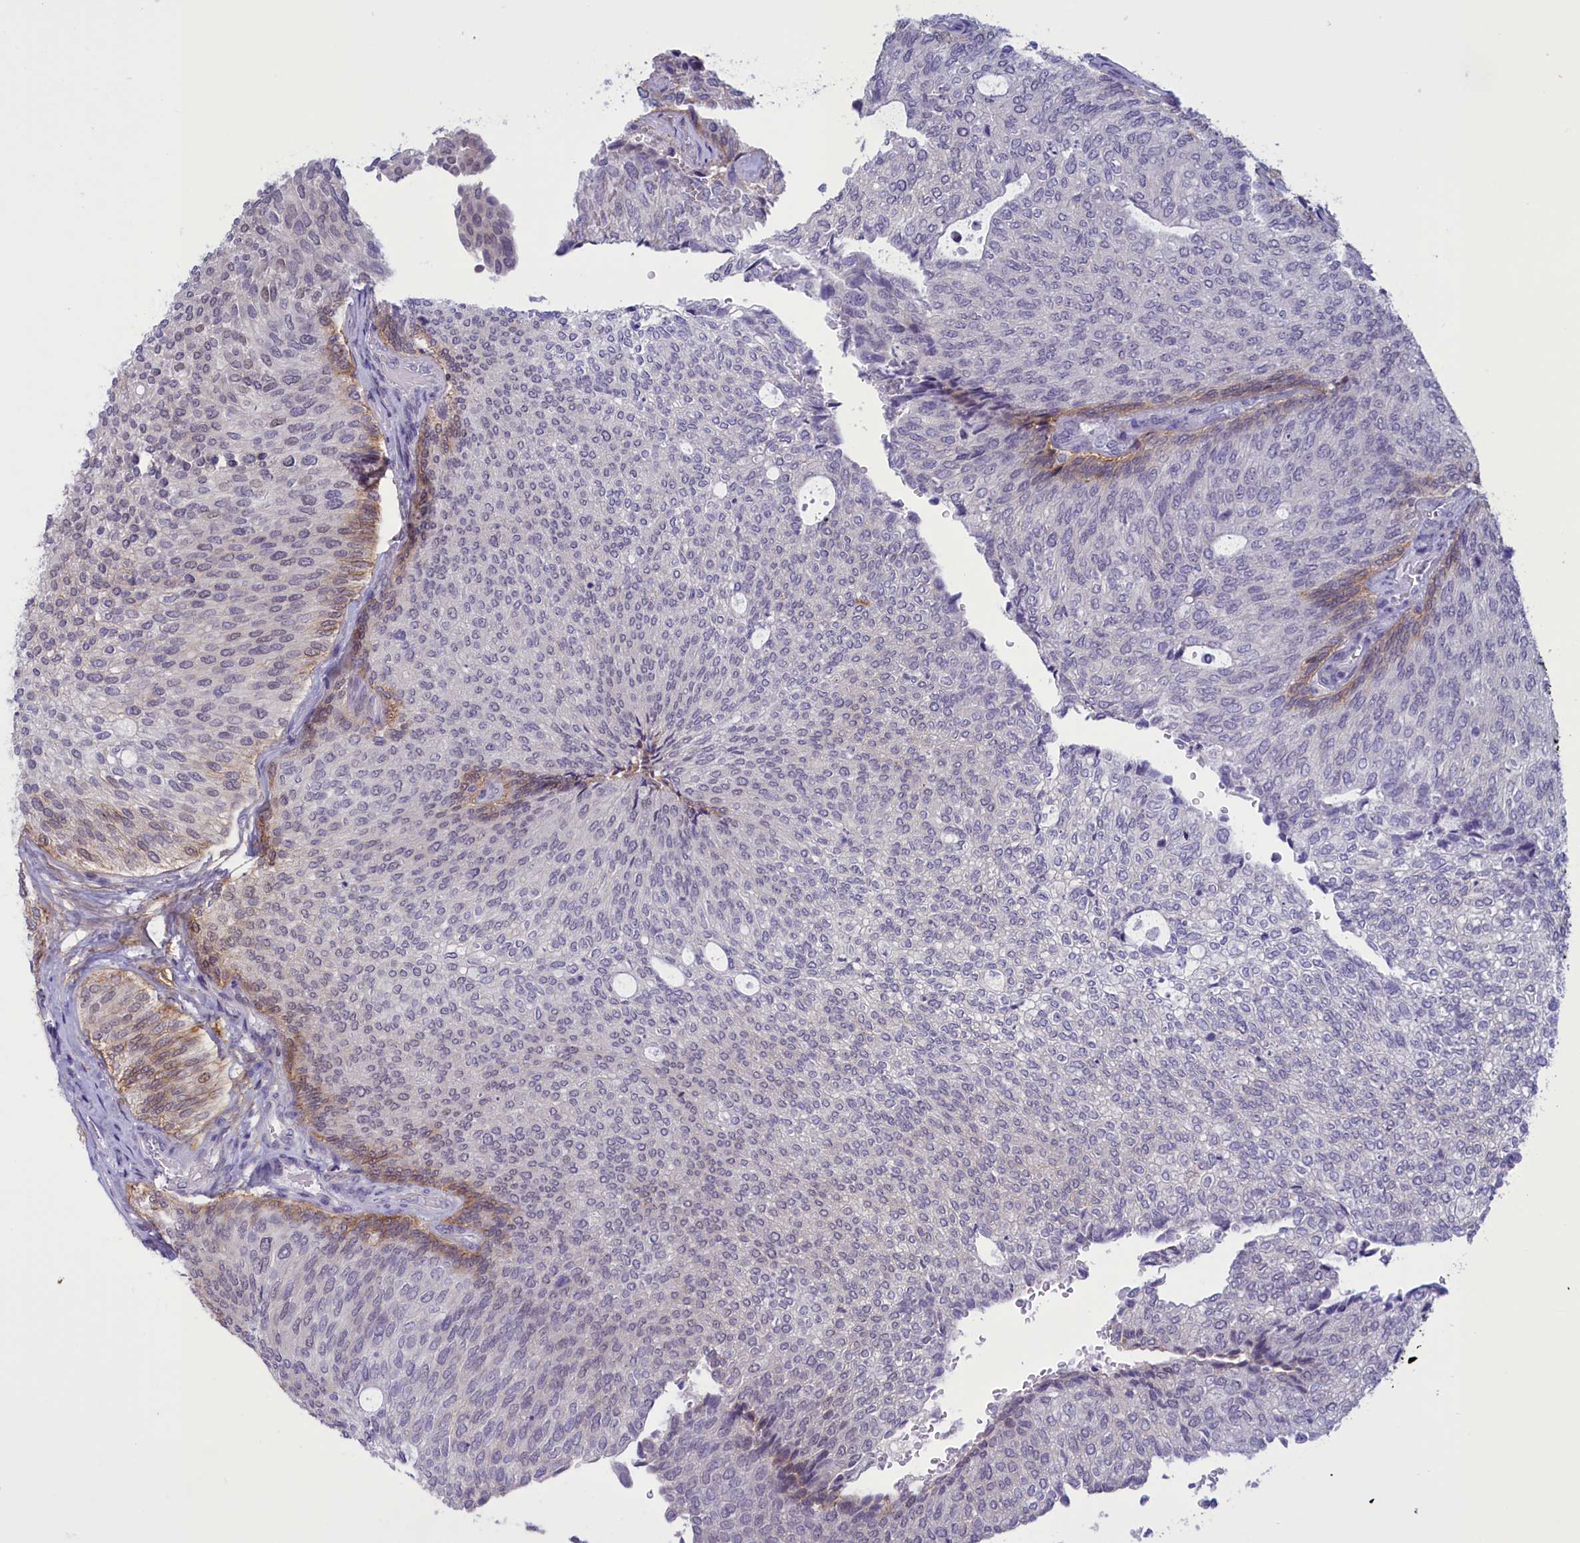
{"staining": {"intensity": "weak", "quantity": "<25%", "location": "cytoplasmic/membranous"}, "tissue": "urothelial cancer", "cell_type": "Tumor cells", "image_type": "cancer", "snomed": [{"axis": "morphology", "description": "Urothelial carcinoma, Low grade"}, {"axis": "topography", "description": "Urinary bladder"}], "caption": "Immunohistochemical staining of urothelial carcinoma (low-grade) exhibits no significant expression in tumor cells.", "gene": "ELOA2", "patient": {"sex": "female", "age": 79}}